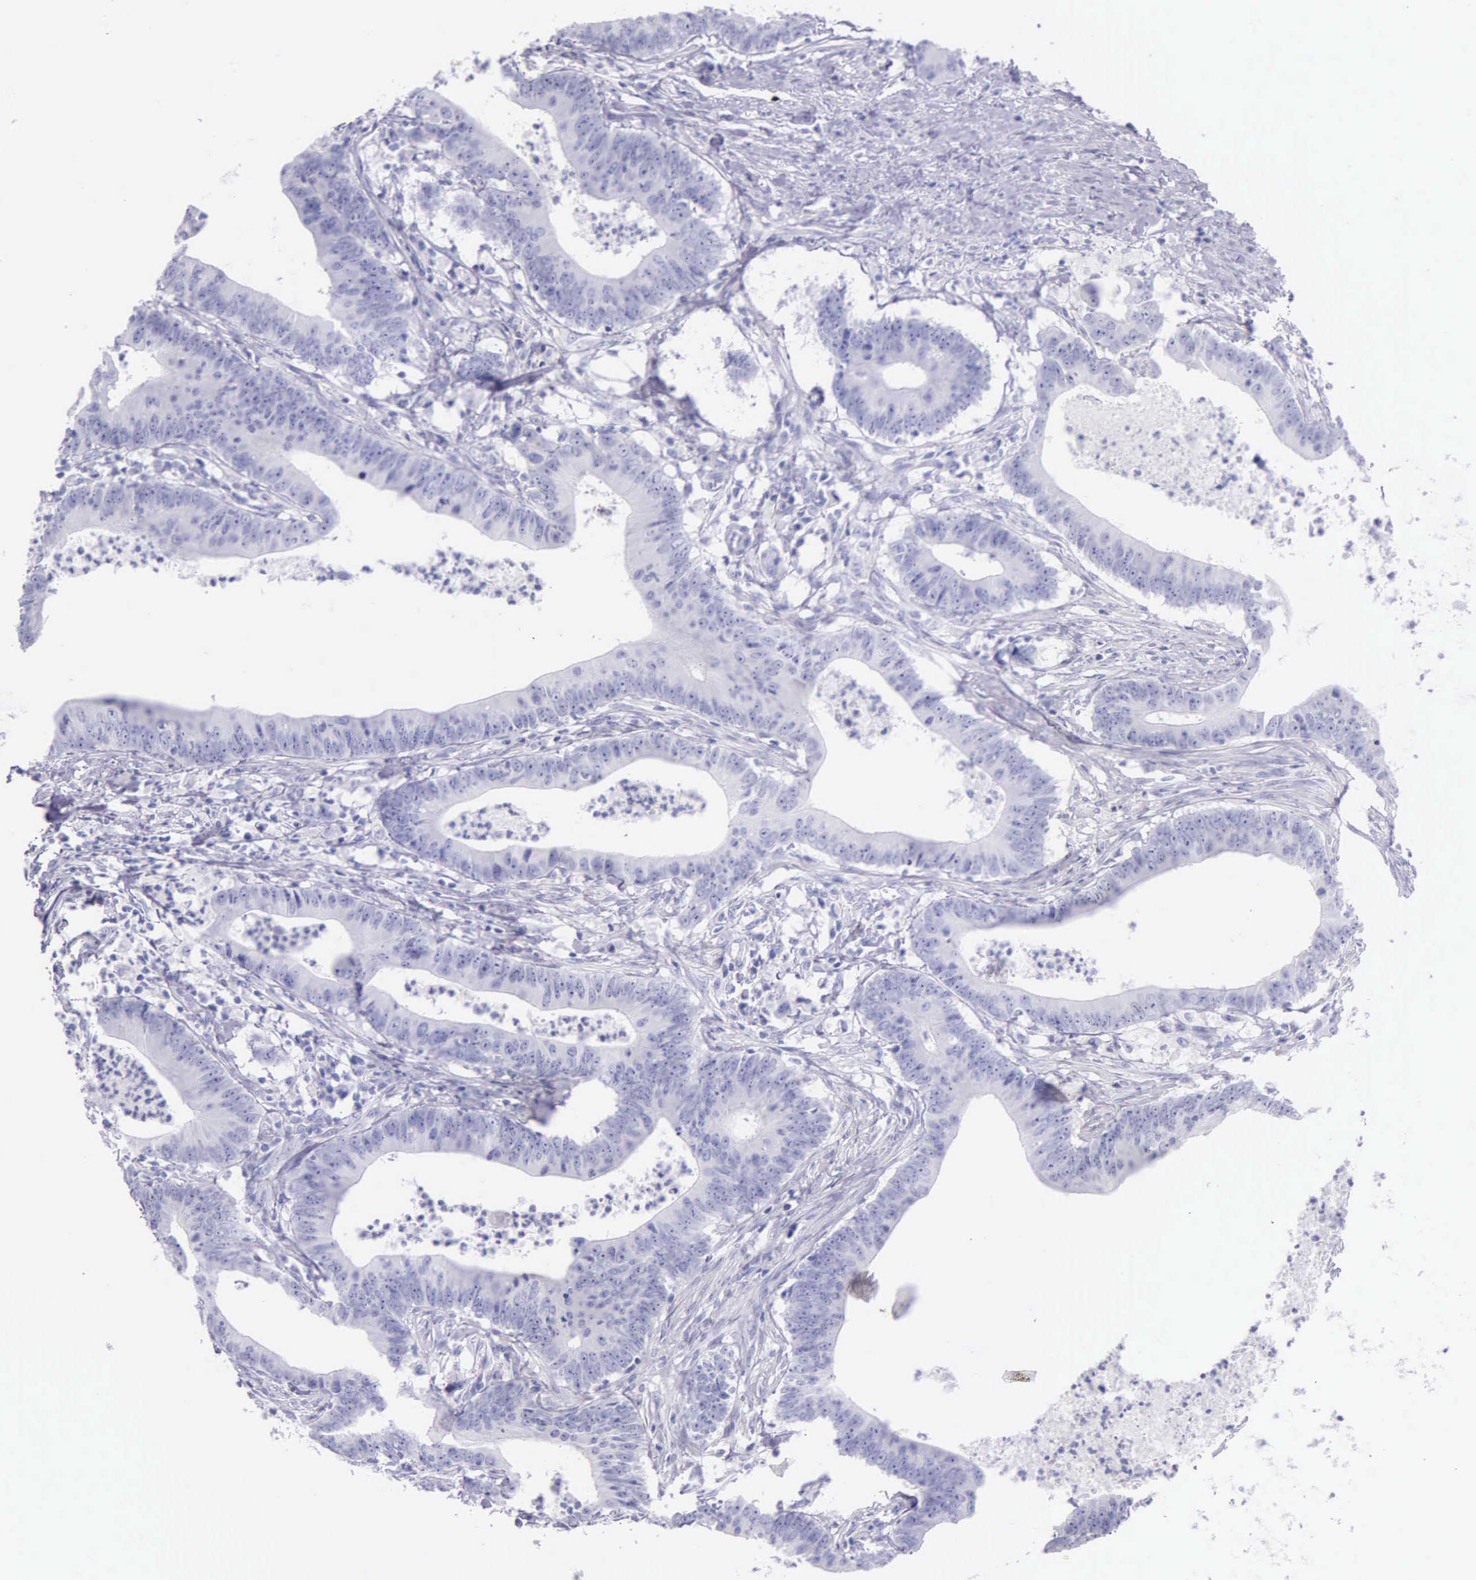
{"staining": {"intensity": "negative", "quantity": "none", "location": "none"}, "tissue": "colorectal cancer", "cell_type": "Tumor cells", "image_type": "cancer", "snomed": [{"axis": "morphology", "description": "Adenocarcinoma, NOS"}, {"axis": "topography", "description": "Colon"}], "caption": "IHC of adenocarcinoma (colorectal) displays no staining in tumor cells.", "gene": "KLK3", "patient": {"sex": "male", "age": 55}}